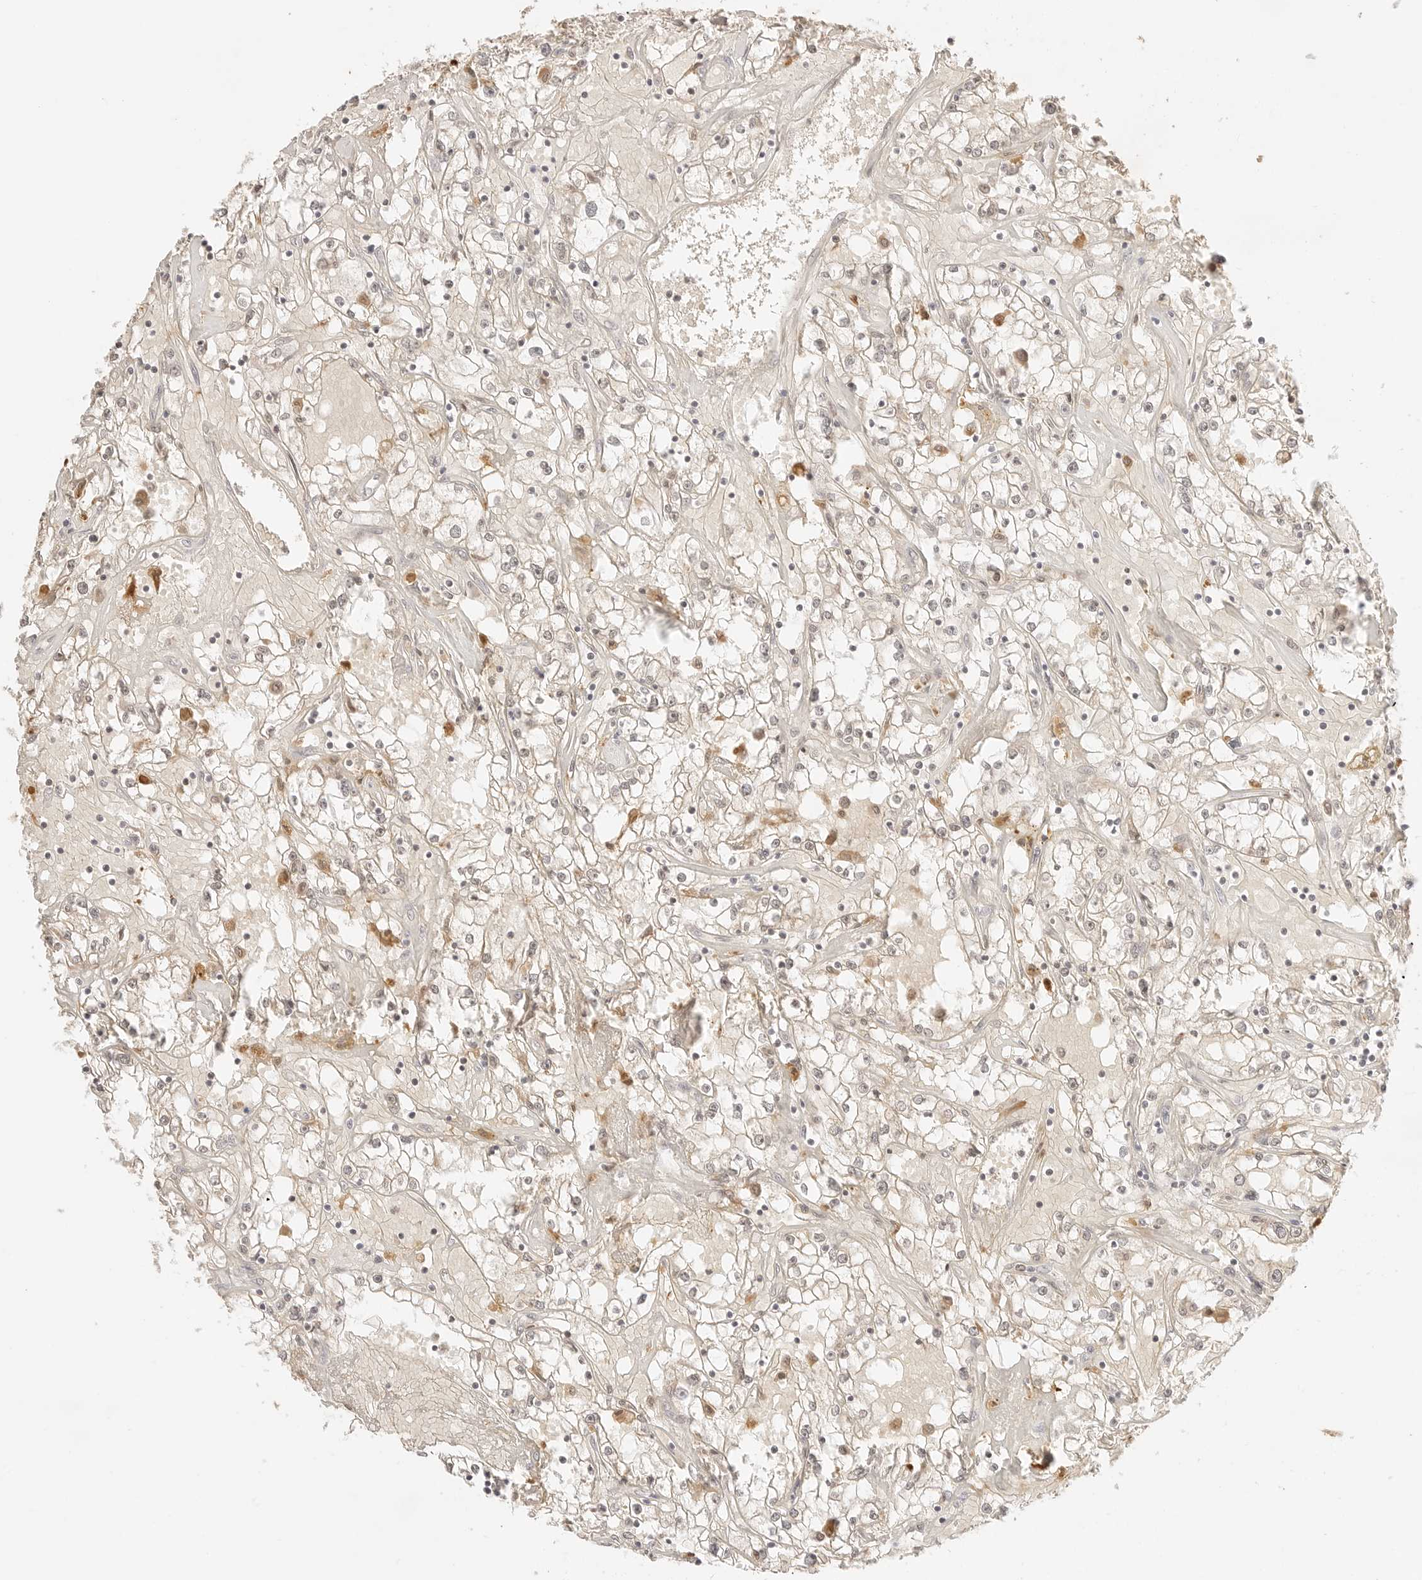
{"staining": {"intensity": "weak", "quantity": "25%-75%", "location": "cytoplasmic/membranous"}, "tissue": "renal cancer", "cell_type": "Tumor cells", "image_type": "cancer", "snomed": [{"axis": "morphology", "description": "Adenocarcinoma, NOS"}, {"axis": "topography", "description": "Kidney"}], "caption": "Renal cancer tissue demonstrates weak cytoplasmic/membranous positivity in approximately 25%-75% of tumor cells, visualized by immunohistochemistry. (Stains: DAB (3,3'-diaminobenzidine) in brown, nuclei in blue, Microscopy: brightfield microscopy at high magnification).", "gene": "RPS6KL1", "patient": {"sex": "male", "age": 56}}